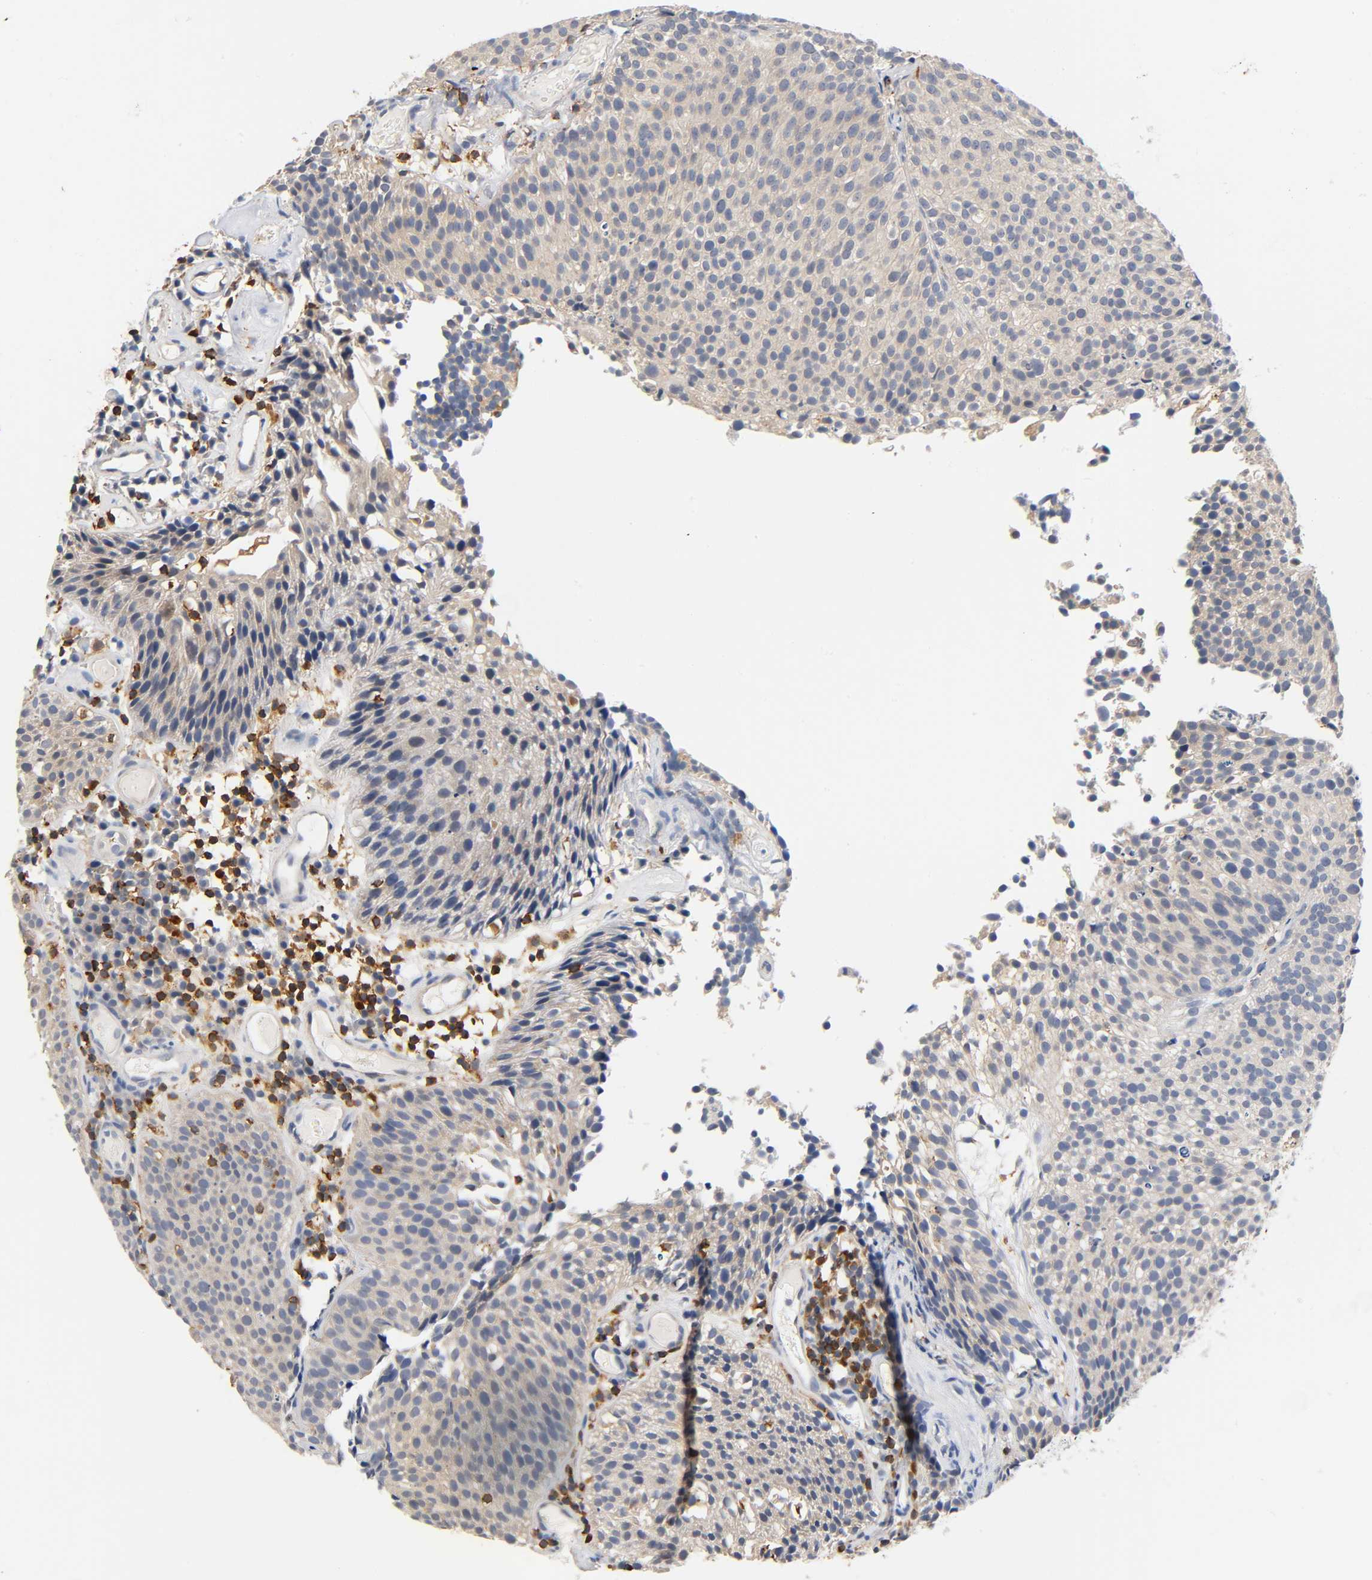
{"staining": {"intensity": "weak", "quantity": "25%-75%", "location": "cytoplasmic/membranous"}, "tissue": "urothelial cancer", "cell_type": "Tumor cells", "image_type": "cancer", "snomed": [{"axis": "morphology", "description": "Urothelial carcinoma, Low grade"}, {"axis": "topography", "description": "Urinary bladder"}], "caption": "IHC micrograph of neoplastic tissue: urothelial cancer stained using immunohistochemistry (IHC) exhibits low levels of weak protein expression localized specifically in the cytoplasmic/membranous of tumor cells, appearing as a cytoplasmic/membranous brown color.", "gene": "UCKL1", "patient": {"sex": "male", "age": 85}}